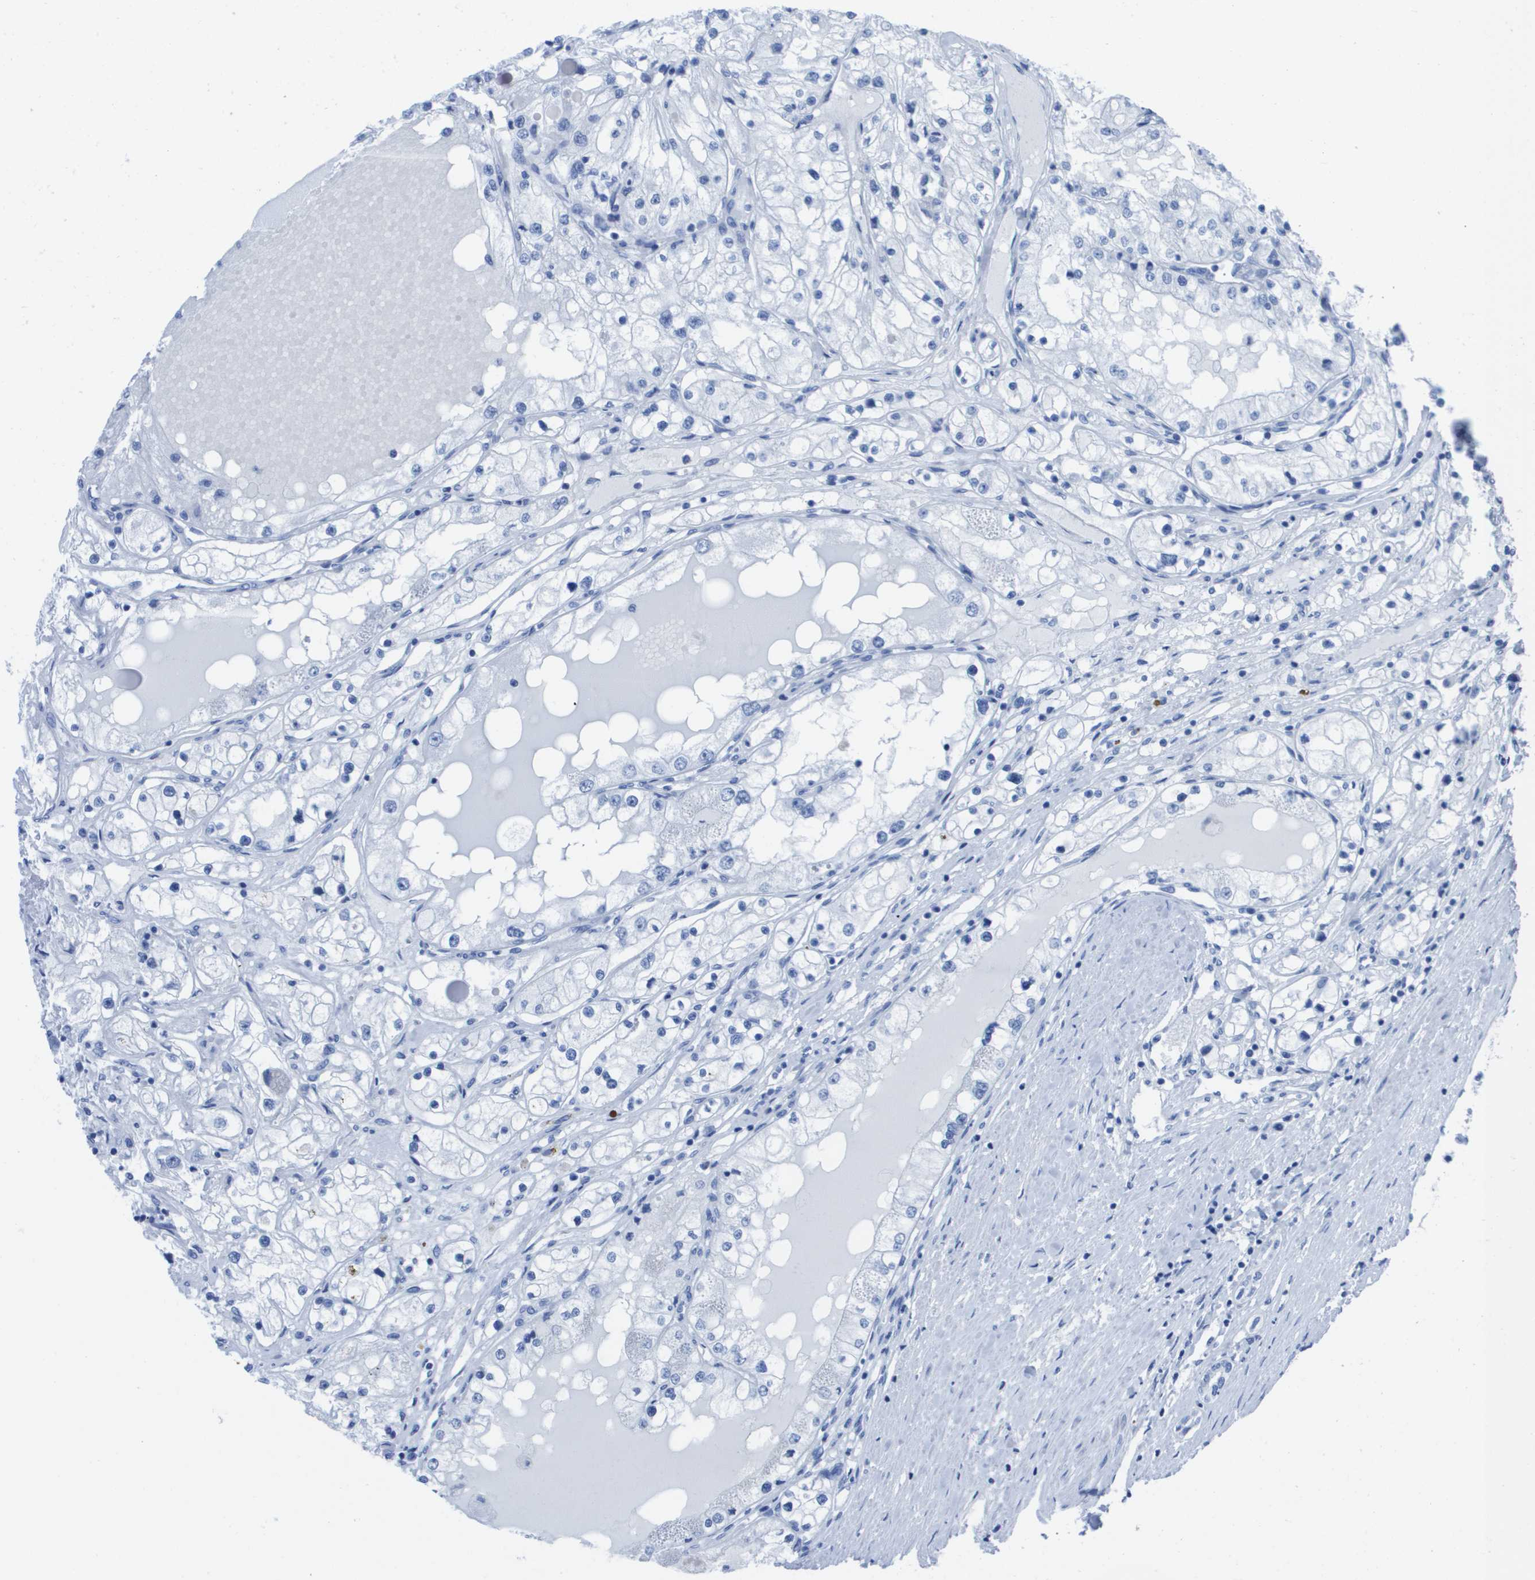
{"staining": {"intensity": "negative", "quantity": "none", "location": "none"}, "tissue": "renal cancer", "cell_type": "Tumor cells", "image_type": "cancer", "snomed": [{"axis": "morphology", "description": "Adenocarcinoma, NOS"}, {"axis": "topography", "description": "Kidney"}], "caption": "Tumor cells are negative for protein expression in human adenocarcinoma (renal).", "gene": "KCNA3", "patient": {"sex": "male", "age": 68}}